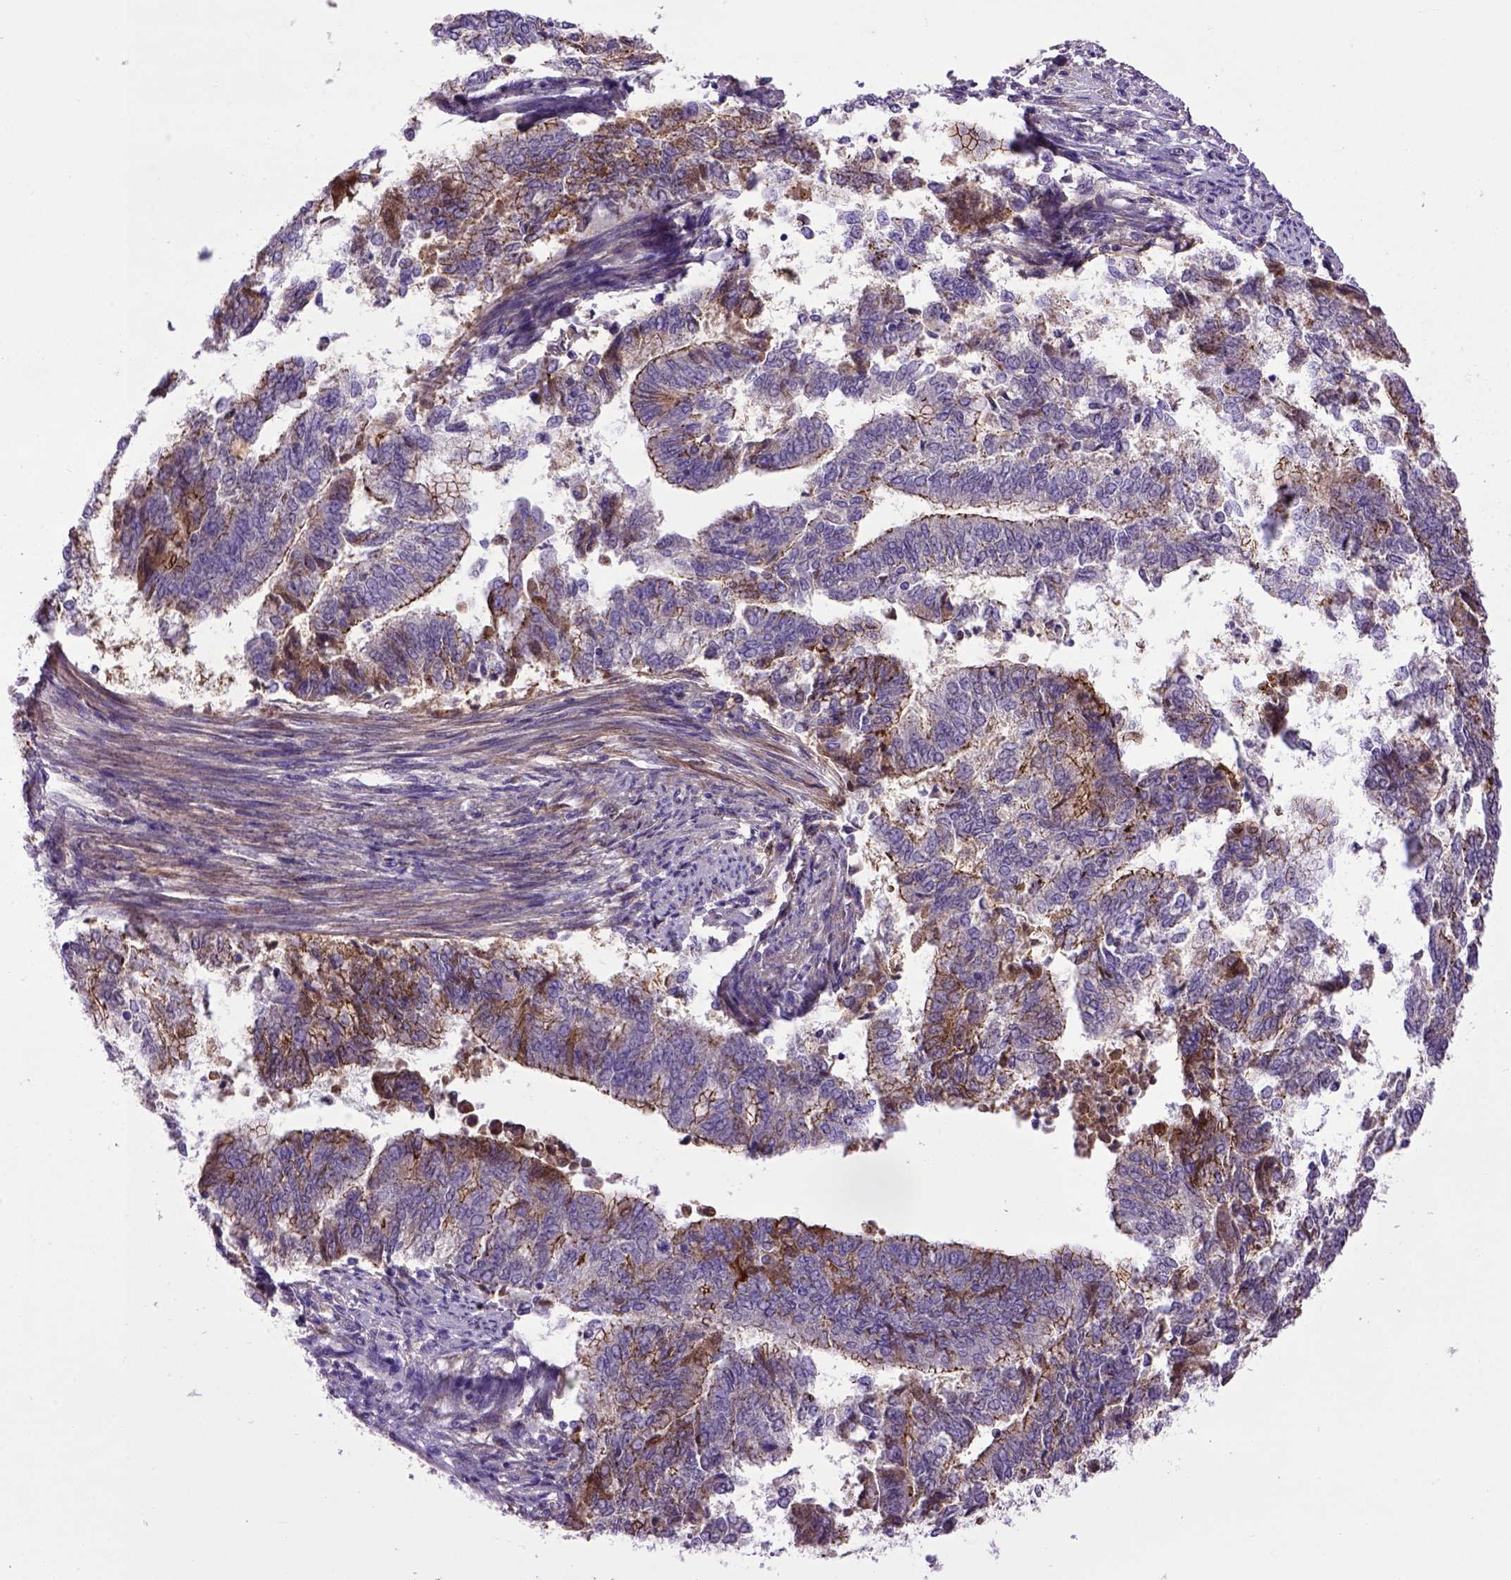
{"staining": {"intensity": "strong", "quantity": "25%-75%", "location": "cytoplasmic/membranous"}, "tissue": "endometrial cancer", "cell_type": "Tumor cells", "image_type": "cancer", "snomed": [{"axis": "morphology", "description": "Adenocarcinoma, NOS"}, {"axis": "topography", "description": "Endometrium"}], "caption": "Immunohistochemical staining of human endometrial adenocarcinoma exhibits high levels of strong cytoplasmic/membranous staining in approximately 25%-75% of tumor cells.", "gene": "CDH1", "patient": {"sex": "female", "age": 65}}